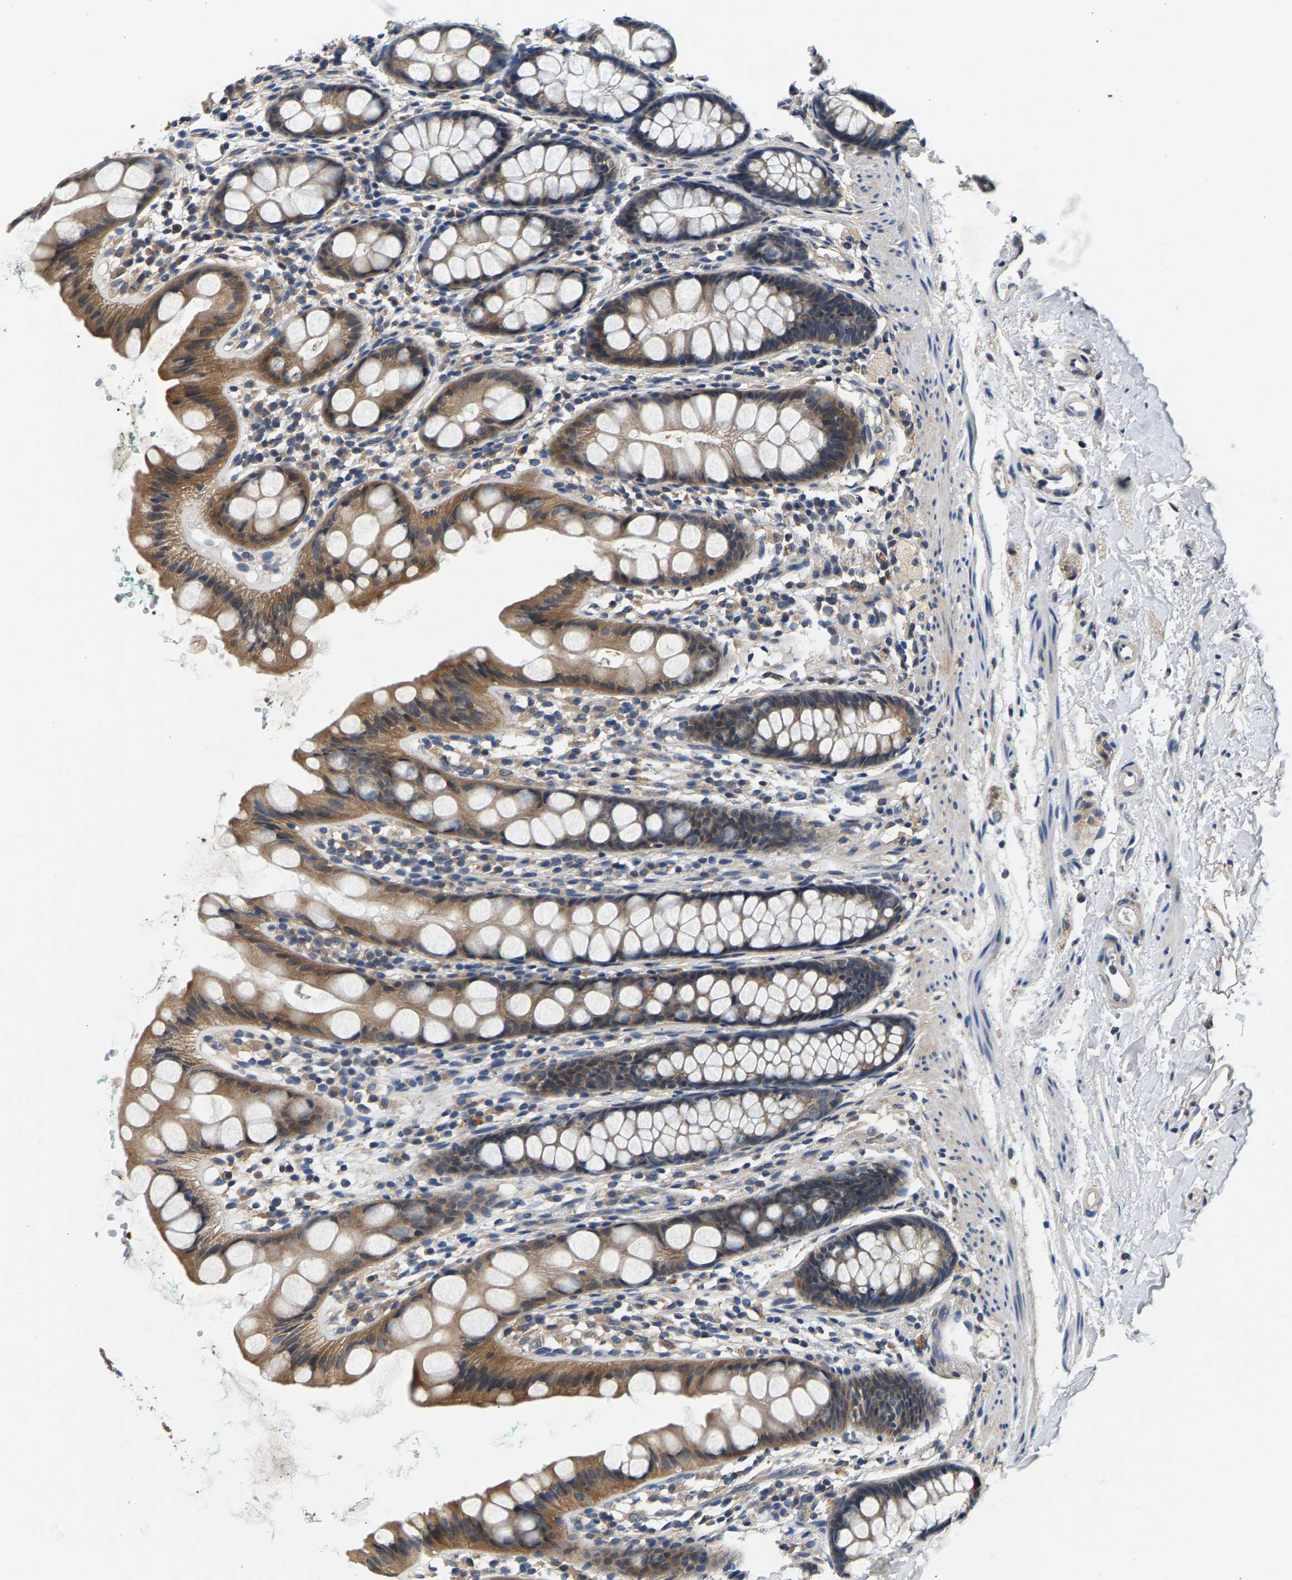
{"staining": {"intensity": "moderate", "quantity": ">75%", "location": "cytoplasmic/membranous"}, "tissue": "rectum", "cell_type": "Glandular cells", "image_type": "normal", "snomed": [{"axis": "morphology", "description": "Normal tissue, NOS"}, {"axis": "topography", "description": "Rectum"}], "caption": "Protein expression analysis of benign rectum reveals moderate cytoplasmic/membranous staining in about >75% of glandular cells.", "gene": "NT5C", "patient": {"sex": "female", "age": 65}}